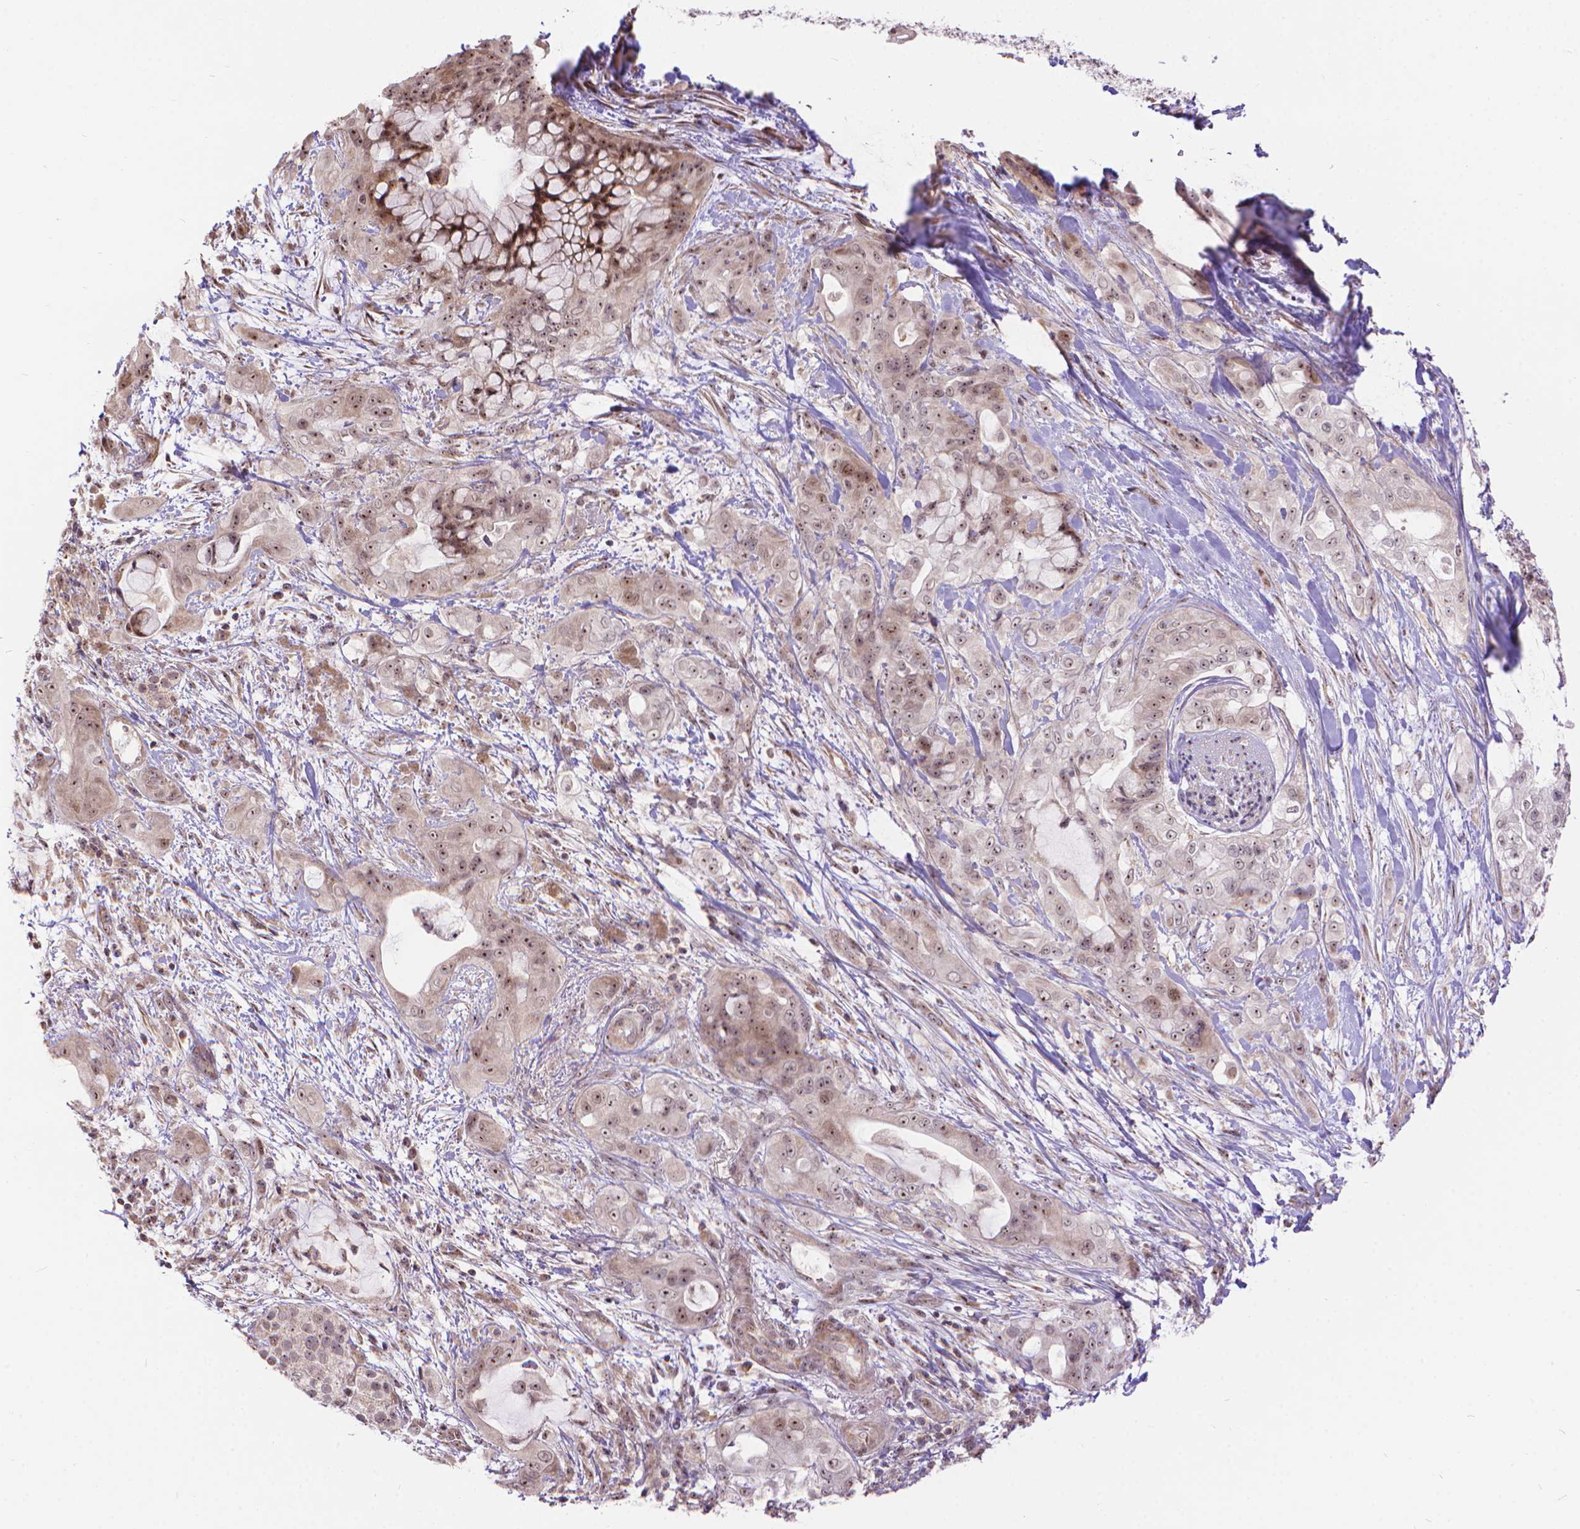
{"staining": {"intensity": "moderate", "quantity": ">75%", "location": "nuclear"}, "tissue": "pancreatic cancer", "cell_type": "Tumor cells", "image_type": "cancer", "snomed": [{"axis": "morphology", "description": "Adenocarcinoma, NOS"}, {"axis": "topography", "description": "Pancreas"}], "caption": "Pancreatic adenocarcinoma was stained to show a protein in brown. There is medium levels of moderate nuclear staining in about >75% of tumor cells.", "gene": "TMEM135", "patient": {"sex": "male", "age": 71}}